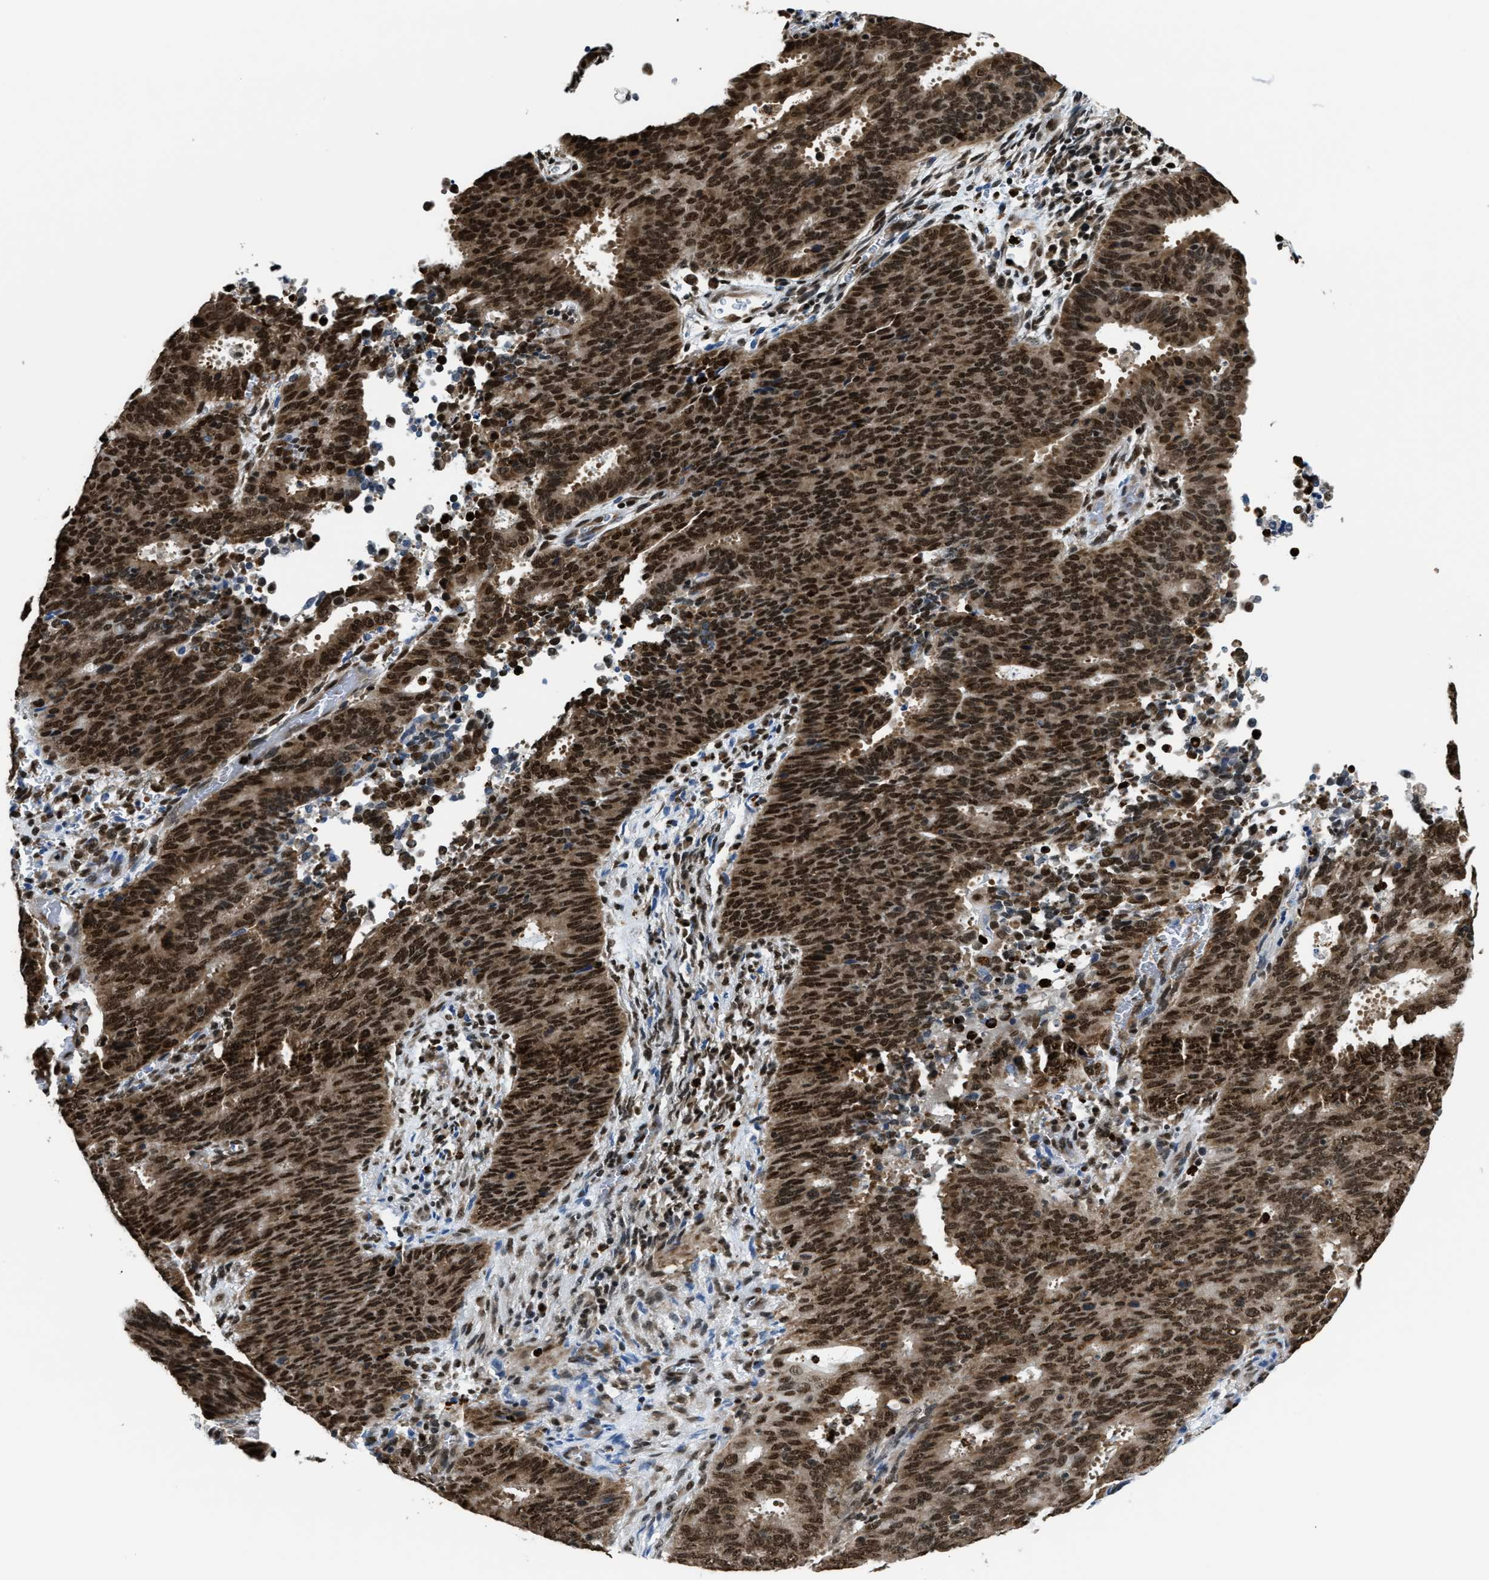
{"staining": {"intensity": "strong", "quantity": ">75%", "location": "cytoplasmic/membranous,nuclear"}, "tissue": "cervical cancer", "cell_type": "Tumor cells", "image_type": "cancer", "snomed": [{"axis": "morphology", "description": "Adenocarcinoma, NOS"}, {"axis": "topography", "description": "Cervix"}], "caption": "This is a histology image of IHC staining of adenocarcinoma (cervical), which shows strong staining in the cytoplasmic/membranous and nuclear of tumor cells.", "gene": "CCNDBP1", "patient": {"sex": "female", "age": 44}}